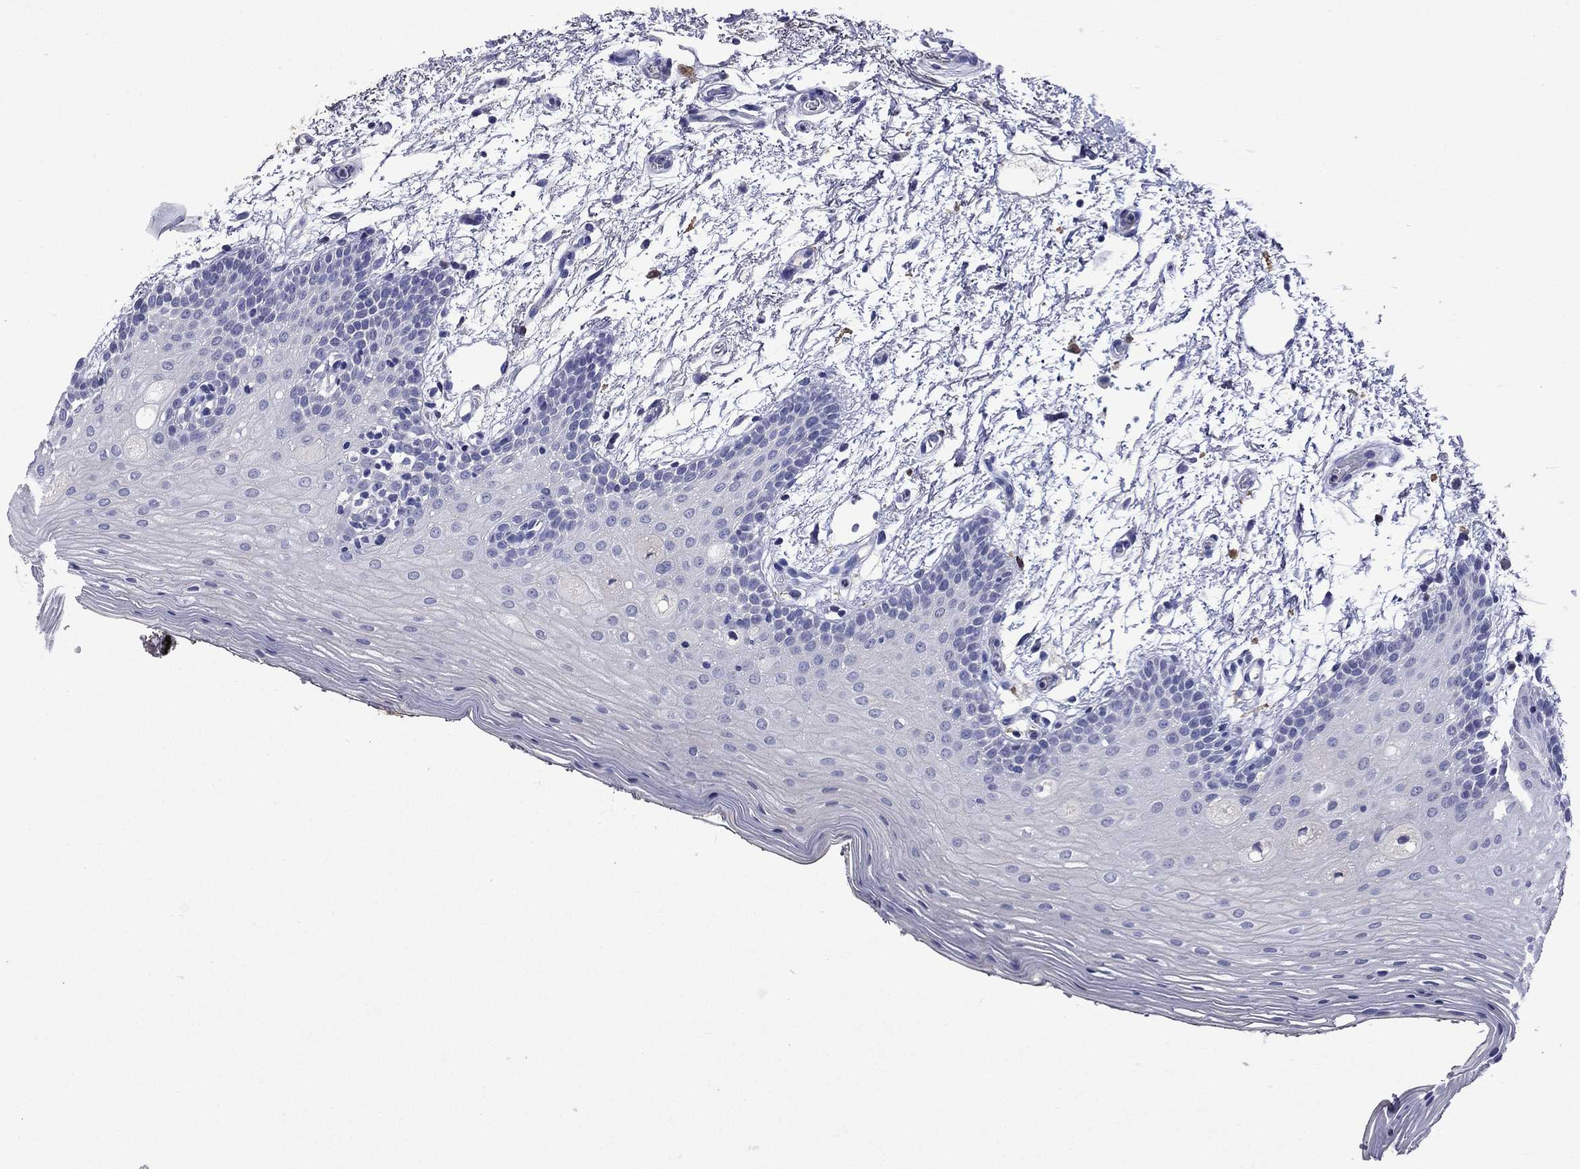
{"staining": {"intensity": "negative", "quantity": "none", "location": "none"}, "tissue": "oral mucosa", "cell_type": "Squamous epithelial cells", "image_type": "normal", "snomed": [{"axis": "morphology", "description": "Normal tissue, NOS"}, {"axis": "topography", "description": "Oral tissue"}, {"axis": "topography", "description": "Tounge, NOS"}], "caption": "This histopathology image is of unremarkable oral mucosa stained with immunohistochemistry to label a protein in brown with the nuclei are counter-stained blue. There is no expression in squamous epithelial cells. (DAB (3,3'-diaminobenzidine) immunohistochemistry visualized using brightfield microscopy, high magnification).", "gene": "CFAP119", "patient": {"sex": "female", "age": 86}}